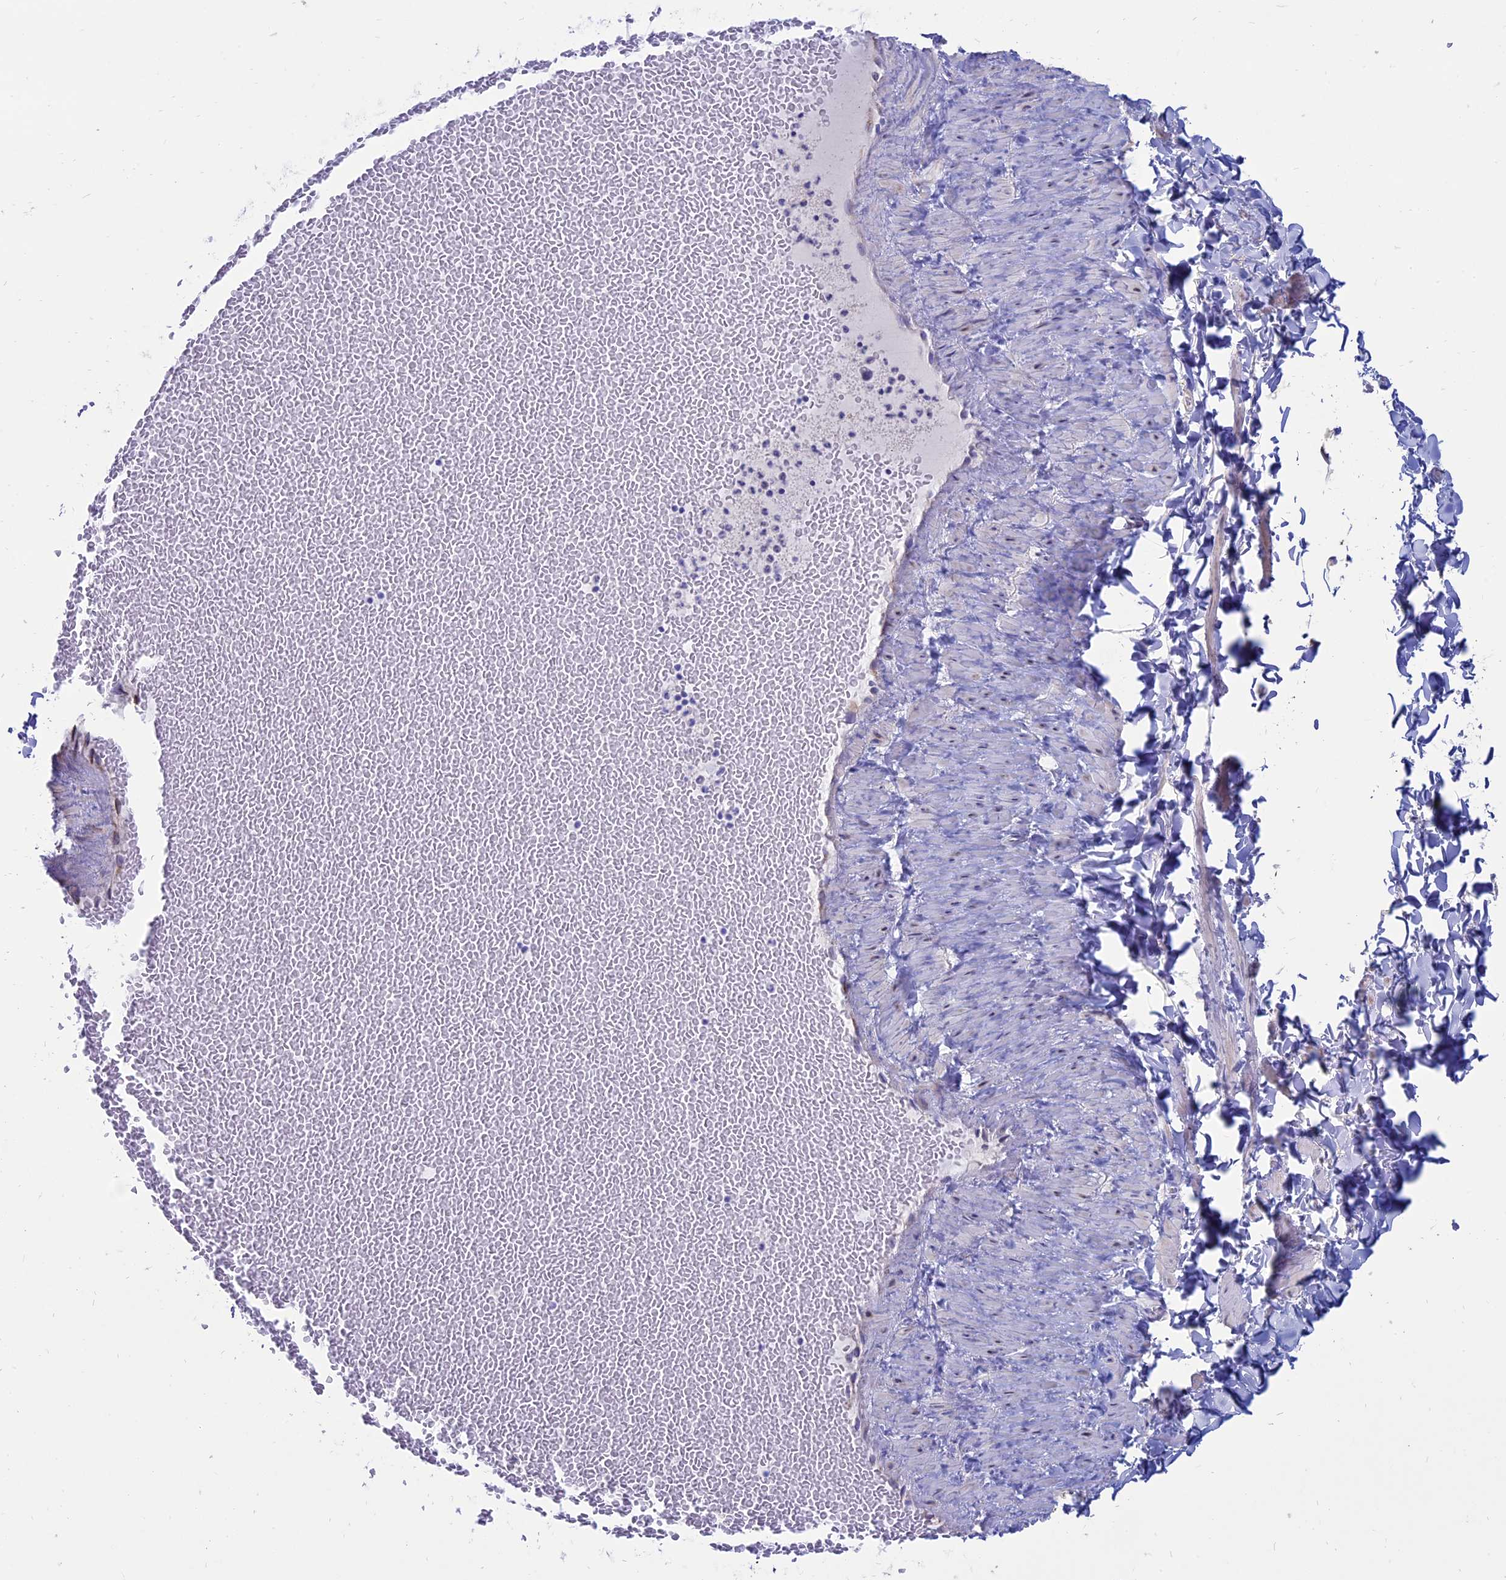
{"staining": {"intensity": "negative", "quantity": "none", "location": "none"}, "tissue": "adipose tissue", "cell_type": "Adipocytes", "image_type": "normal", "snomed": [{"axis": "morphology", "description": "Normal tissue, NOS"}, {"axis": "topography", "description": "Adipose tissue"}, {"axis": "topography", "description": "Vascular tissue"}, {"axis": "topography", "description": "Peripheral nerve tissue"}], "caption": "Benign adipose tissue was stained to show a protein in brown. There is no significant positivity in adipocytes. The staining was performed using DAB (3,3'-diaminobenzidine) to visualize the protein expression in brown, while the nuclei were stained in blue with hematoxylin (Magnification: 20x).", "gene": "OR2AE1", "patient": {"sex": "male", "age": 25}}